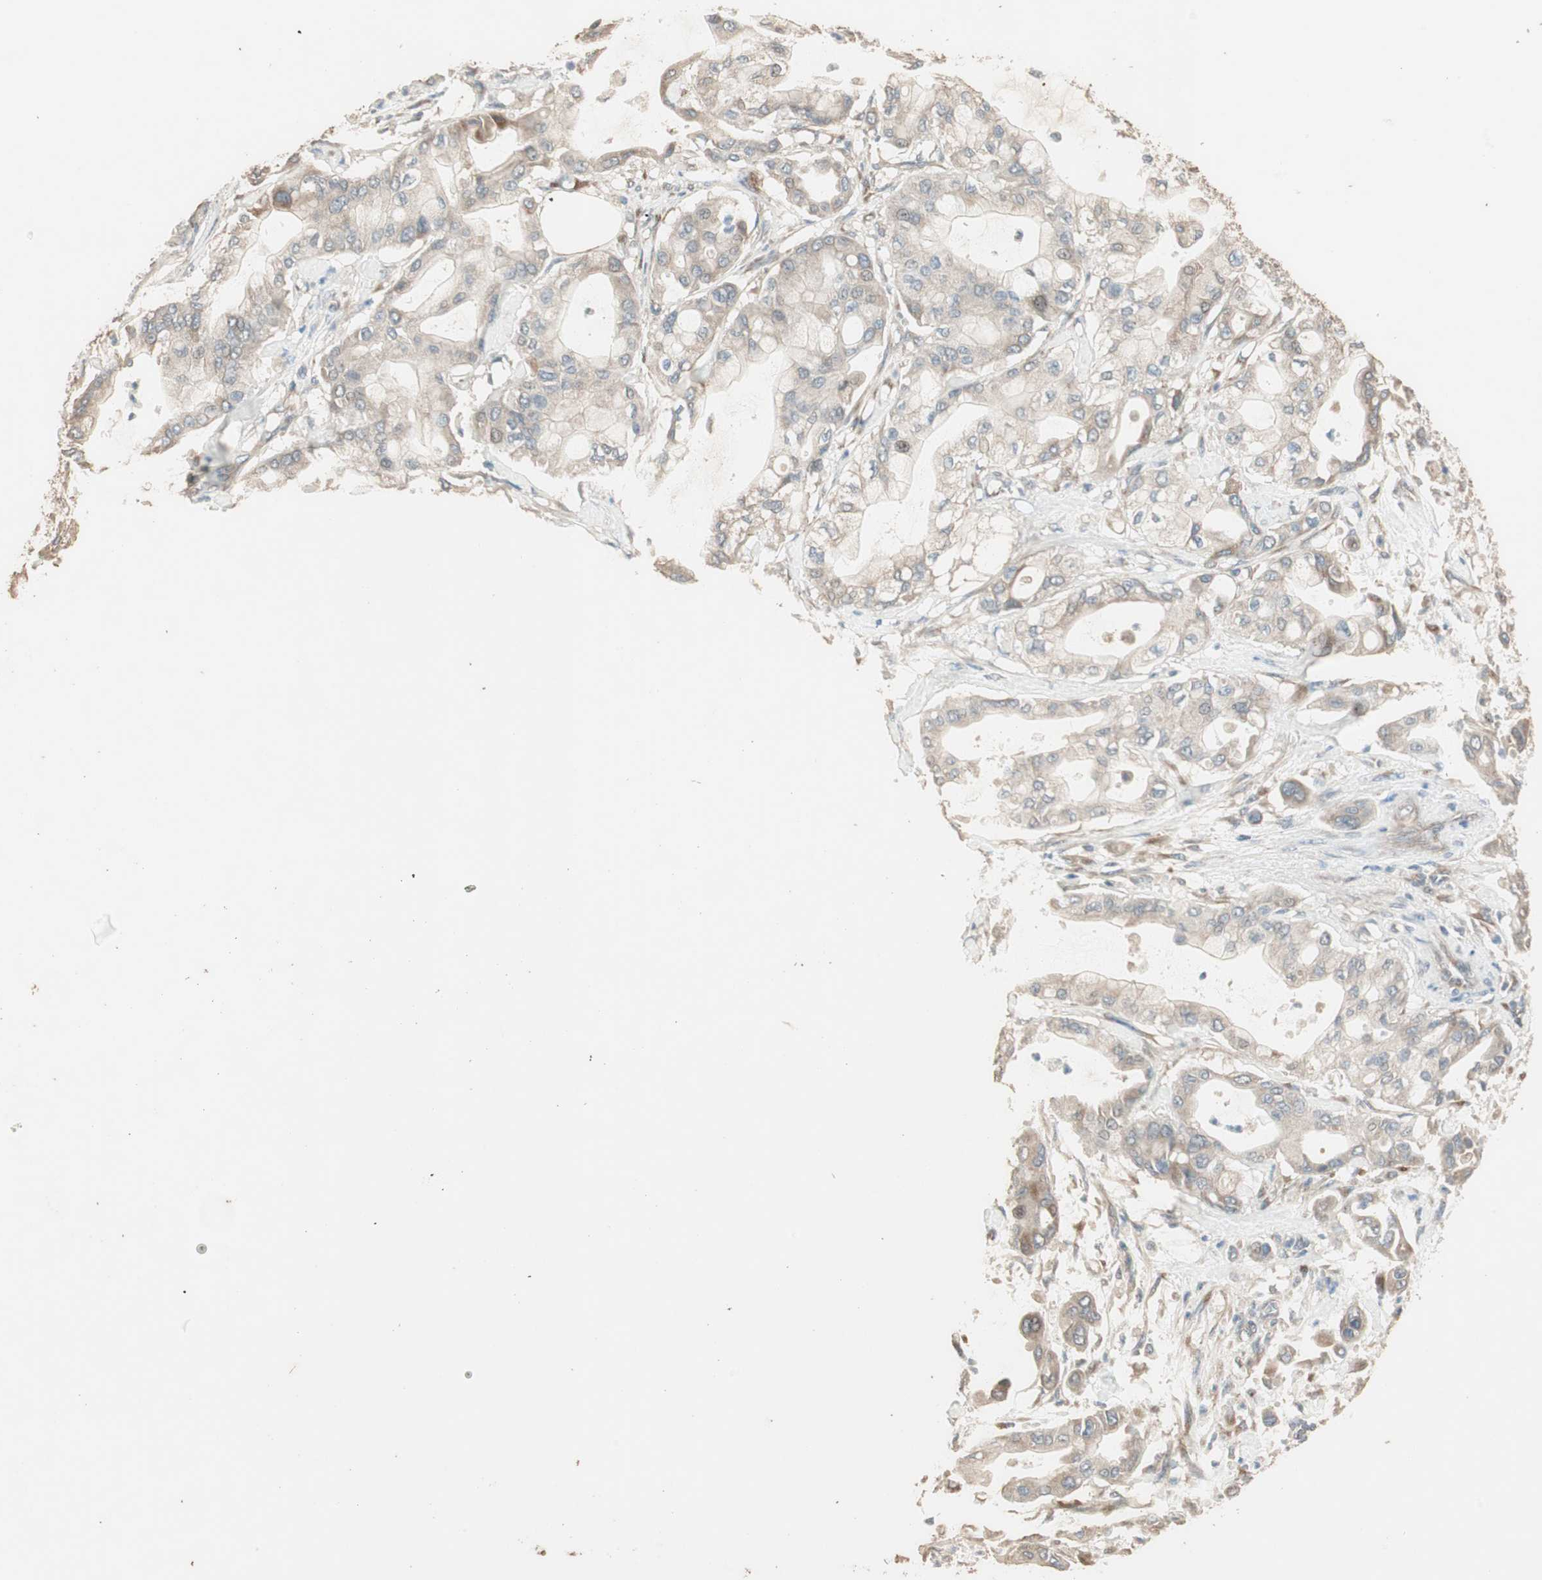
{"staining": {"intensity": "weak", "quantity": ">75%", "location": "cytoplasmic/membranous"}, "tissue": "pancreatic cancer", "cell_type": "Tumor cells", "image_type": "cancer", "snomed": [{"axis": "morphology", "description": "Adenocarcinoma, NOS"}, {"axis": "morphology", "description": "Adenocarcinoma, metastatic, NOS"}, {"axis": "topography", "description": "Lymph node"}, {"axis": "topography", "description": "Pancreas"}, {"axis": "topography", "description": "Duodenum"}], "caption": "Pancreatic metastatic adenocarcinoma stained with a protein marker demonstrates weak staining in tumor cells.", "gene": "RARRES1", "patient": {"sex": "female", "age": 64}}